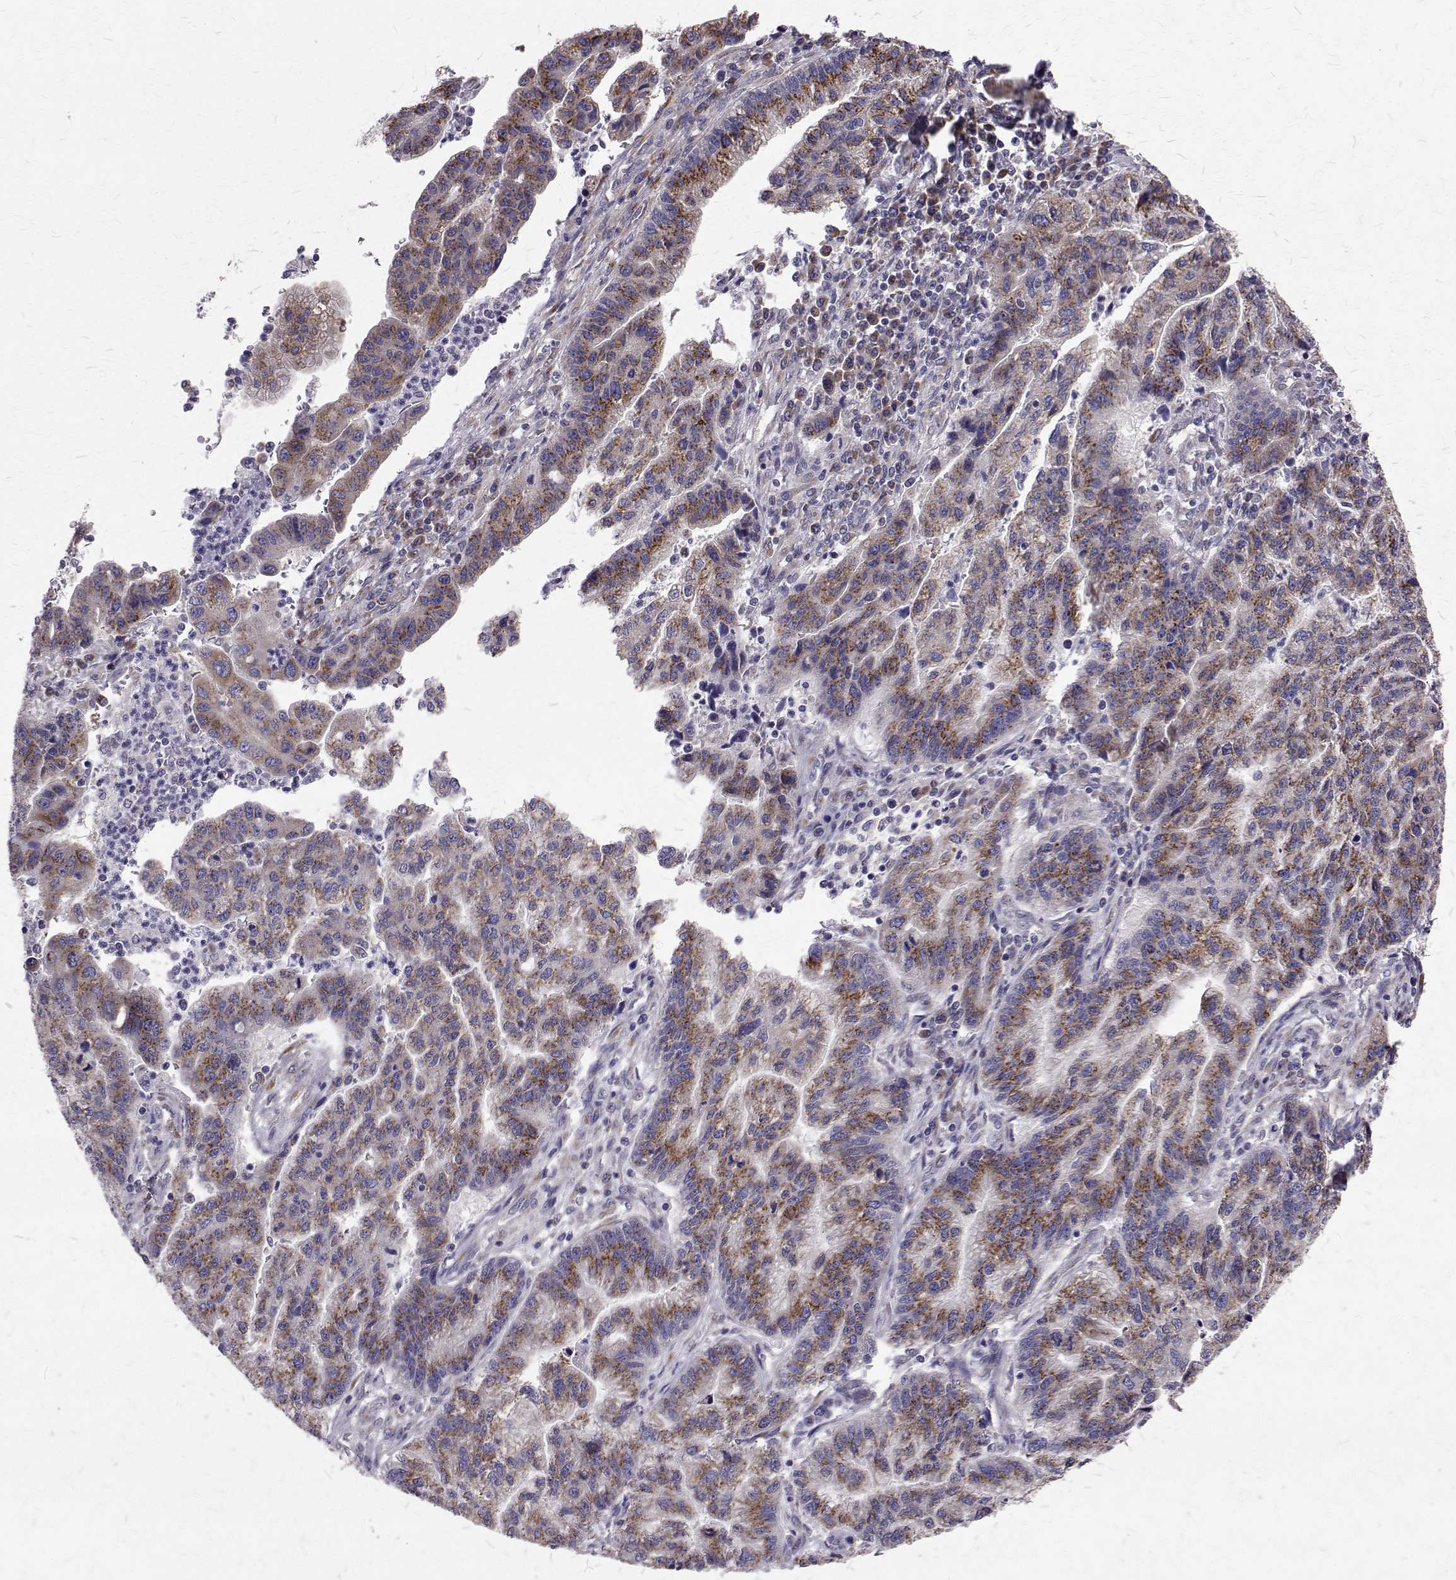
{"staining": {"intensity": "moderate", "quantity": "25%-75%", "location": "cytoplasmic/membranous"}, "tissue": "stomach cancer", "cell_type": "Tumor cells", "image_type": "cancer", "snomed": [{"axis": "morphology", "description": "Adenocarcinoma, NOS"}, {"axis": "topography", "description": "Stomach"}], "caption": "High-magnification brightfield microscopy of adenocarcinoma (stomach) stained with DAB (3,3'-diaminobenzidine) (brown) and counterstained with hematoxylin (blue). tumor cells exhibit moderate cytoplasmic/membranous positivity is present in approximately25%-75% of cells.", "gene": "ARFGAP1", "patient": {"sex": "male", "age": 83}}